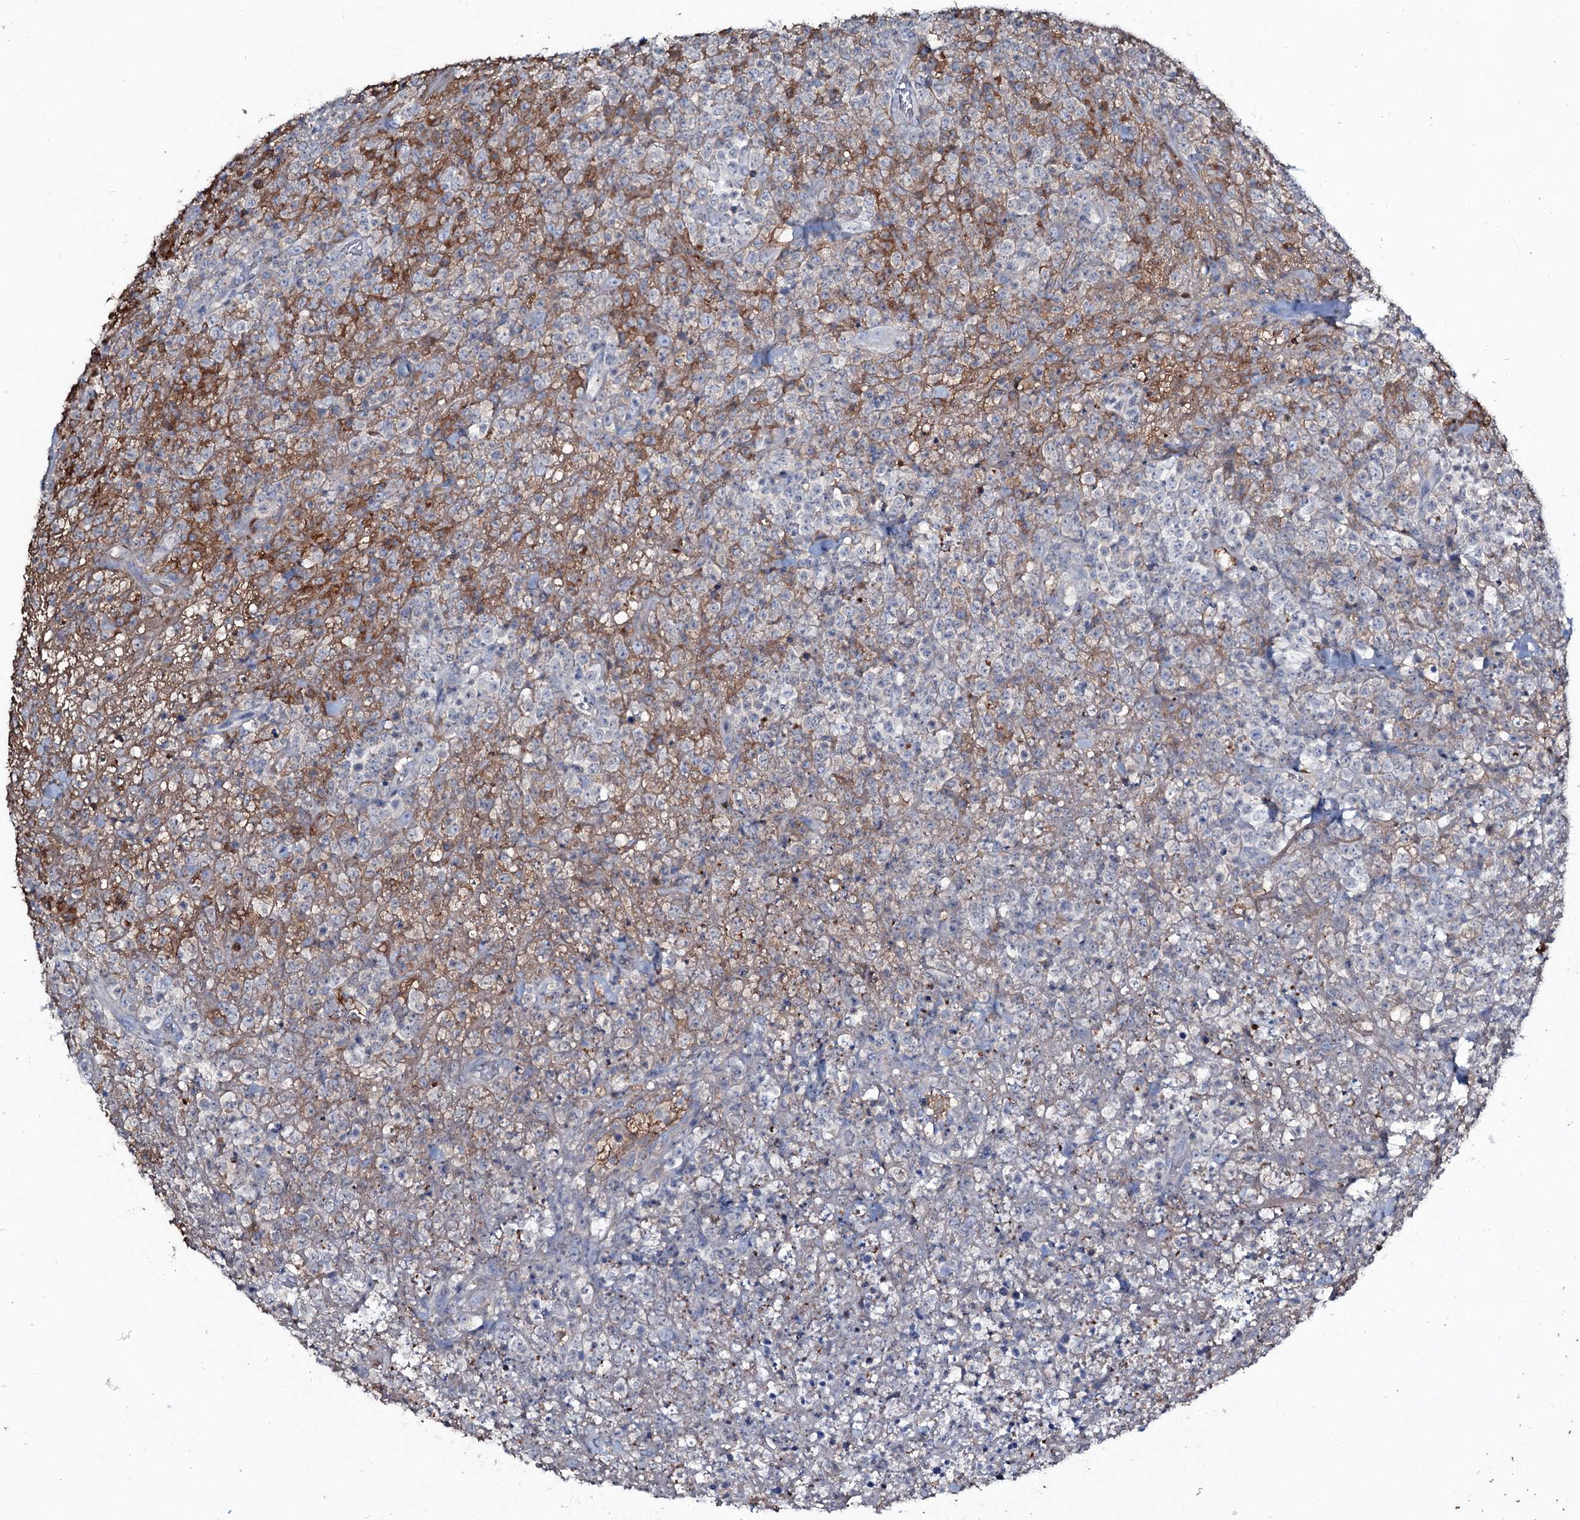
{"staining": {"intensity": "negative", "quantity": "none", "location": "none"}, "tissue": "lymphoma", "cell_type": "Tumor cells", "image_type": "cancer", "snomed": [{"axis": "morphology", "description": "Malignant lymphoma, non-Hodgkin's type, High grade"}, {"axis": "topography", "description": "Colon"}], "caption": "Lymphoma was stained to show a protein in brown. There is no significant staining in tumor cells.", "gene": "EDN1", "patient": {"sex": "female", "age": 53}}